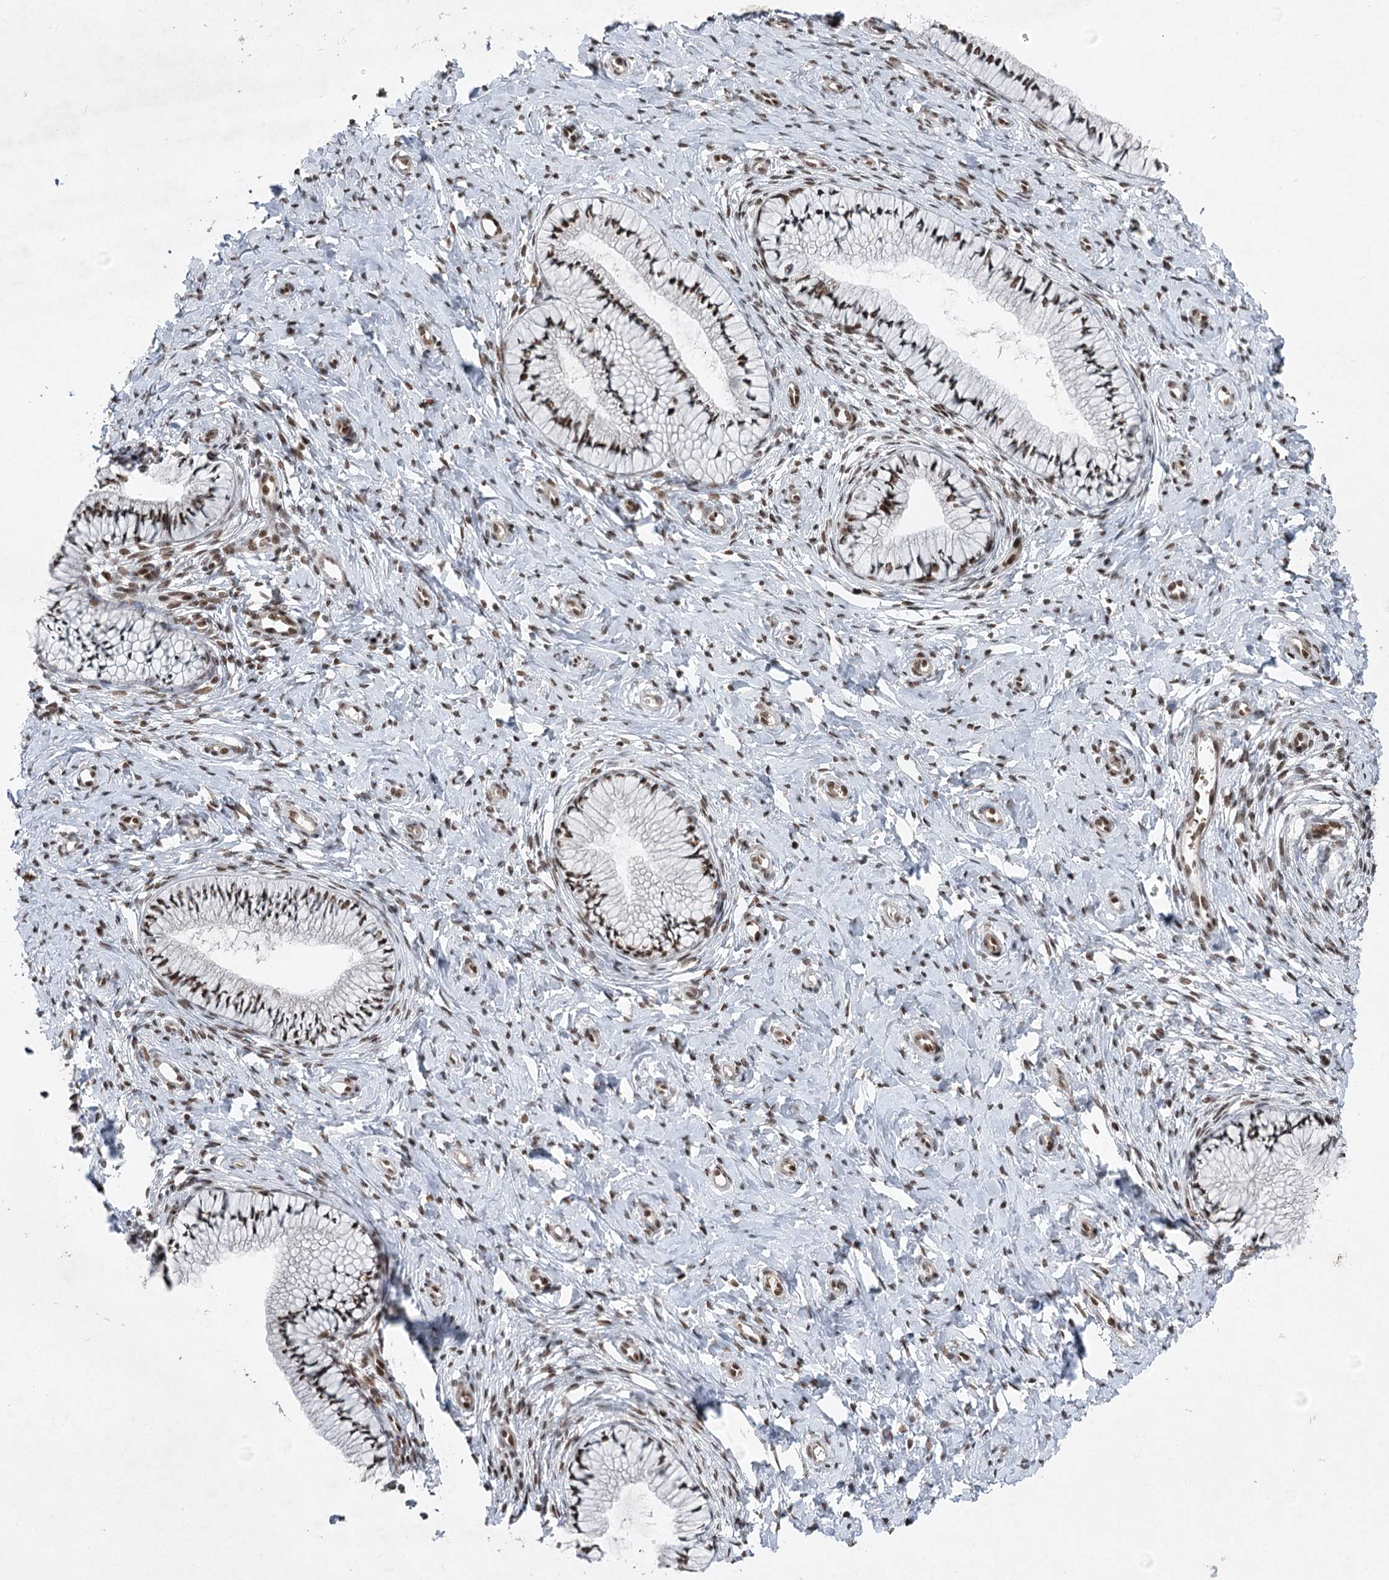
{"staining": {"intensity": "strong", "quantity": ">75%", "location": "nuclear"}, "tissue": "cervix", "cell_type": "Glandular cells", "image_type": "normal", "snomed": [{"axis": "morphology", "description": "Normal tissue, NOS"}, {"axis": "topography", "description": "Cervix"}], "caption": "IHC image of unremarkable cervix: cervix stained using IHC reveals high levels of strong protein expression localized specifically in the nuclear of glandular cells, appearing as a nuclear brown color.", "gene": "CGGBP1", "patient": {"sex": "female", "age": 36}}